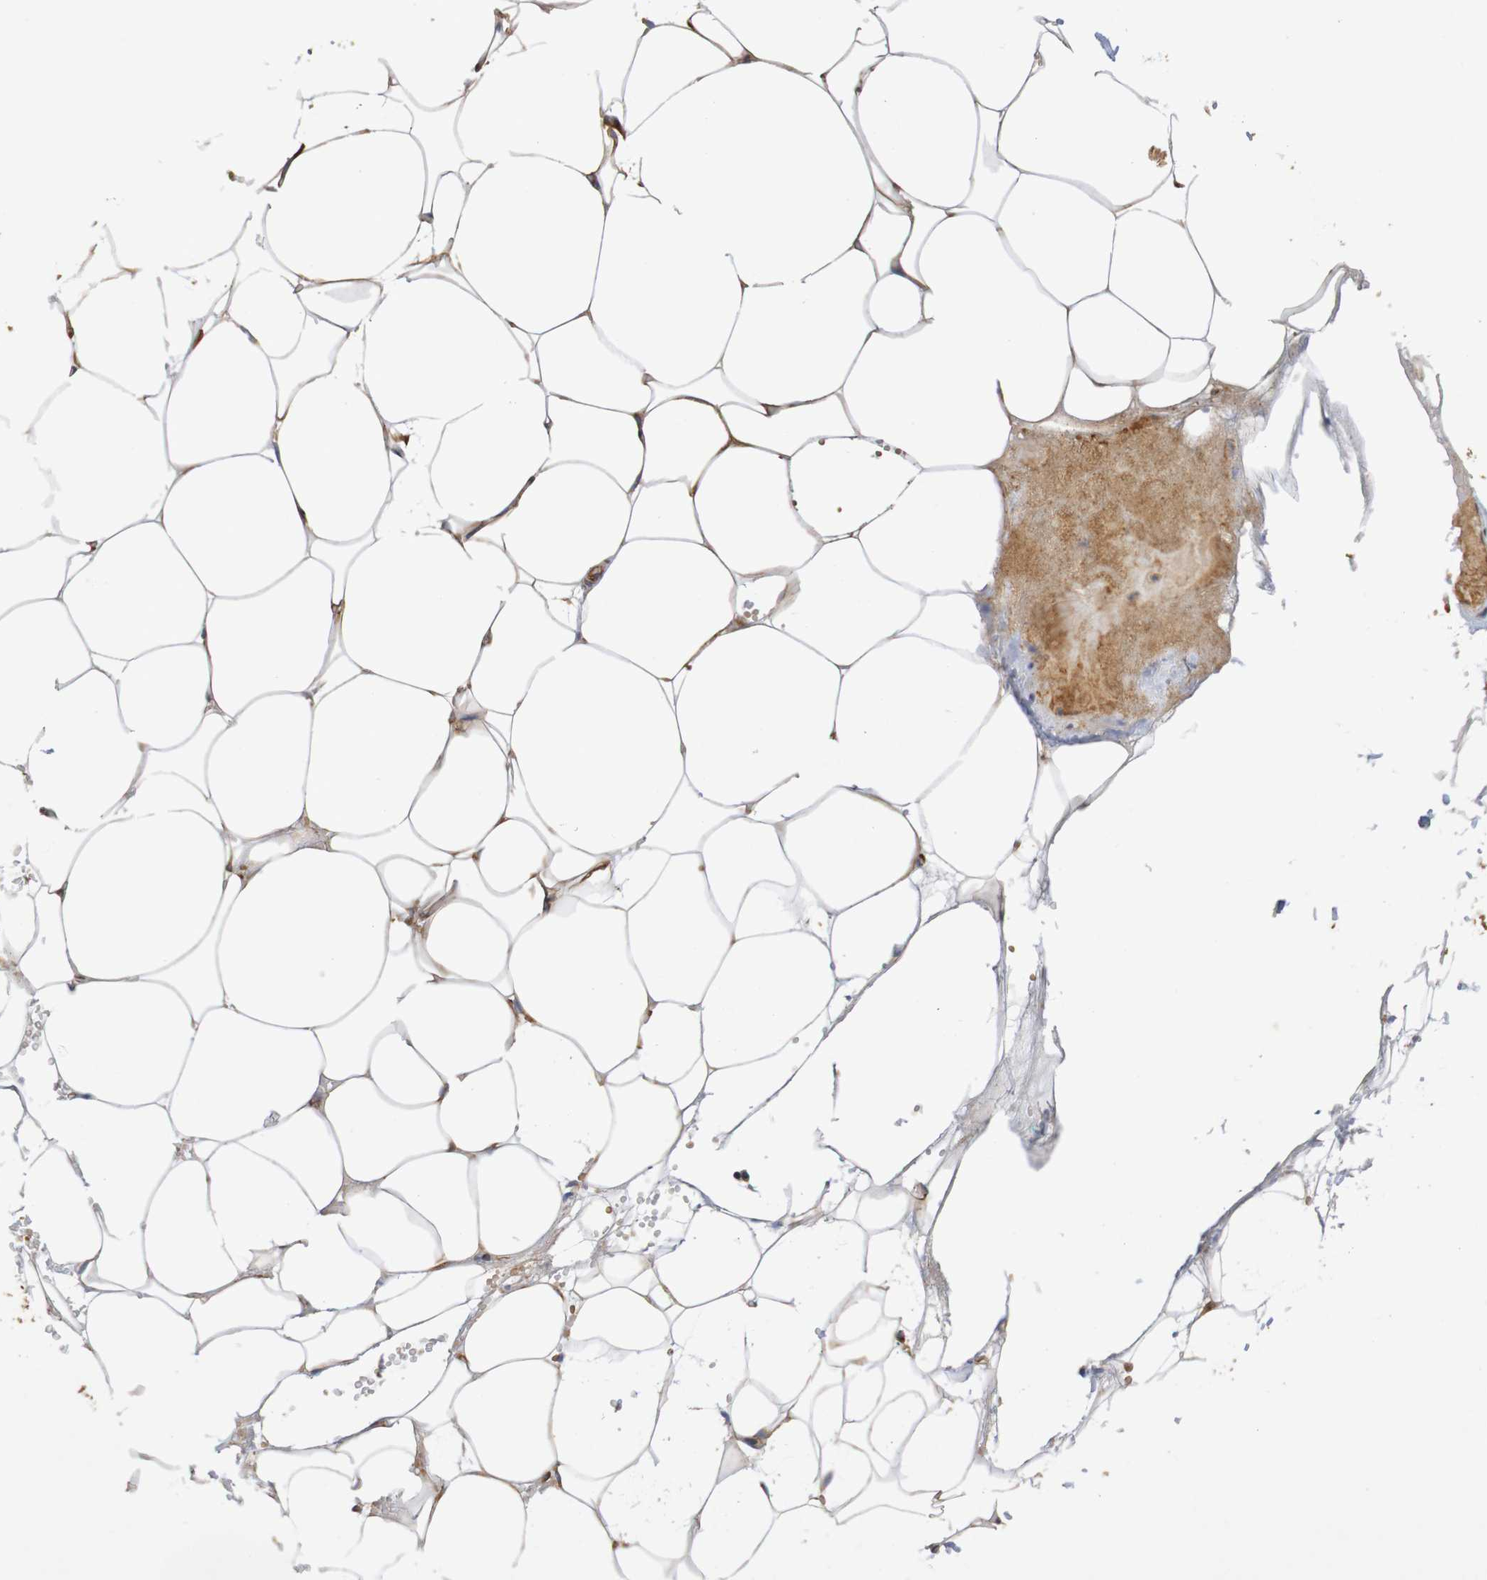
{"staining": {"intensity": "negative", "quantity": "none", "location": "none"}, "tissue": "adipose tissue", "cell_type": "Adipocytes", "image_type": "normal", "snomed": [{"axis": "morphology", "description": "Normal tissue, NOS"}, {"axis": "topography", "description": "Breast"}, {"axis": "topography", "description": "Adipose tissue"}], "caption": "Immunohistochemical staining of normal adipose tissue reveals no significant staining in adipocytes.", "gene": "DCP2", "patient": {"sex": "female", "age": 25}}